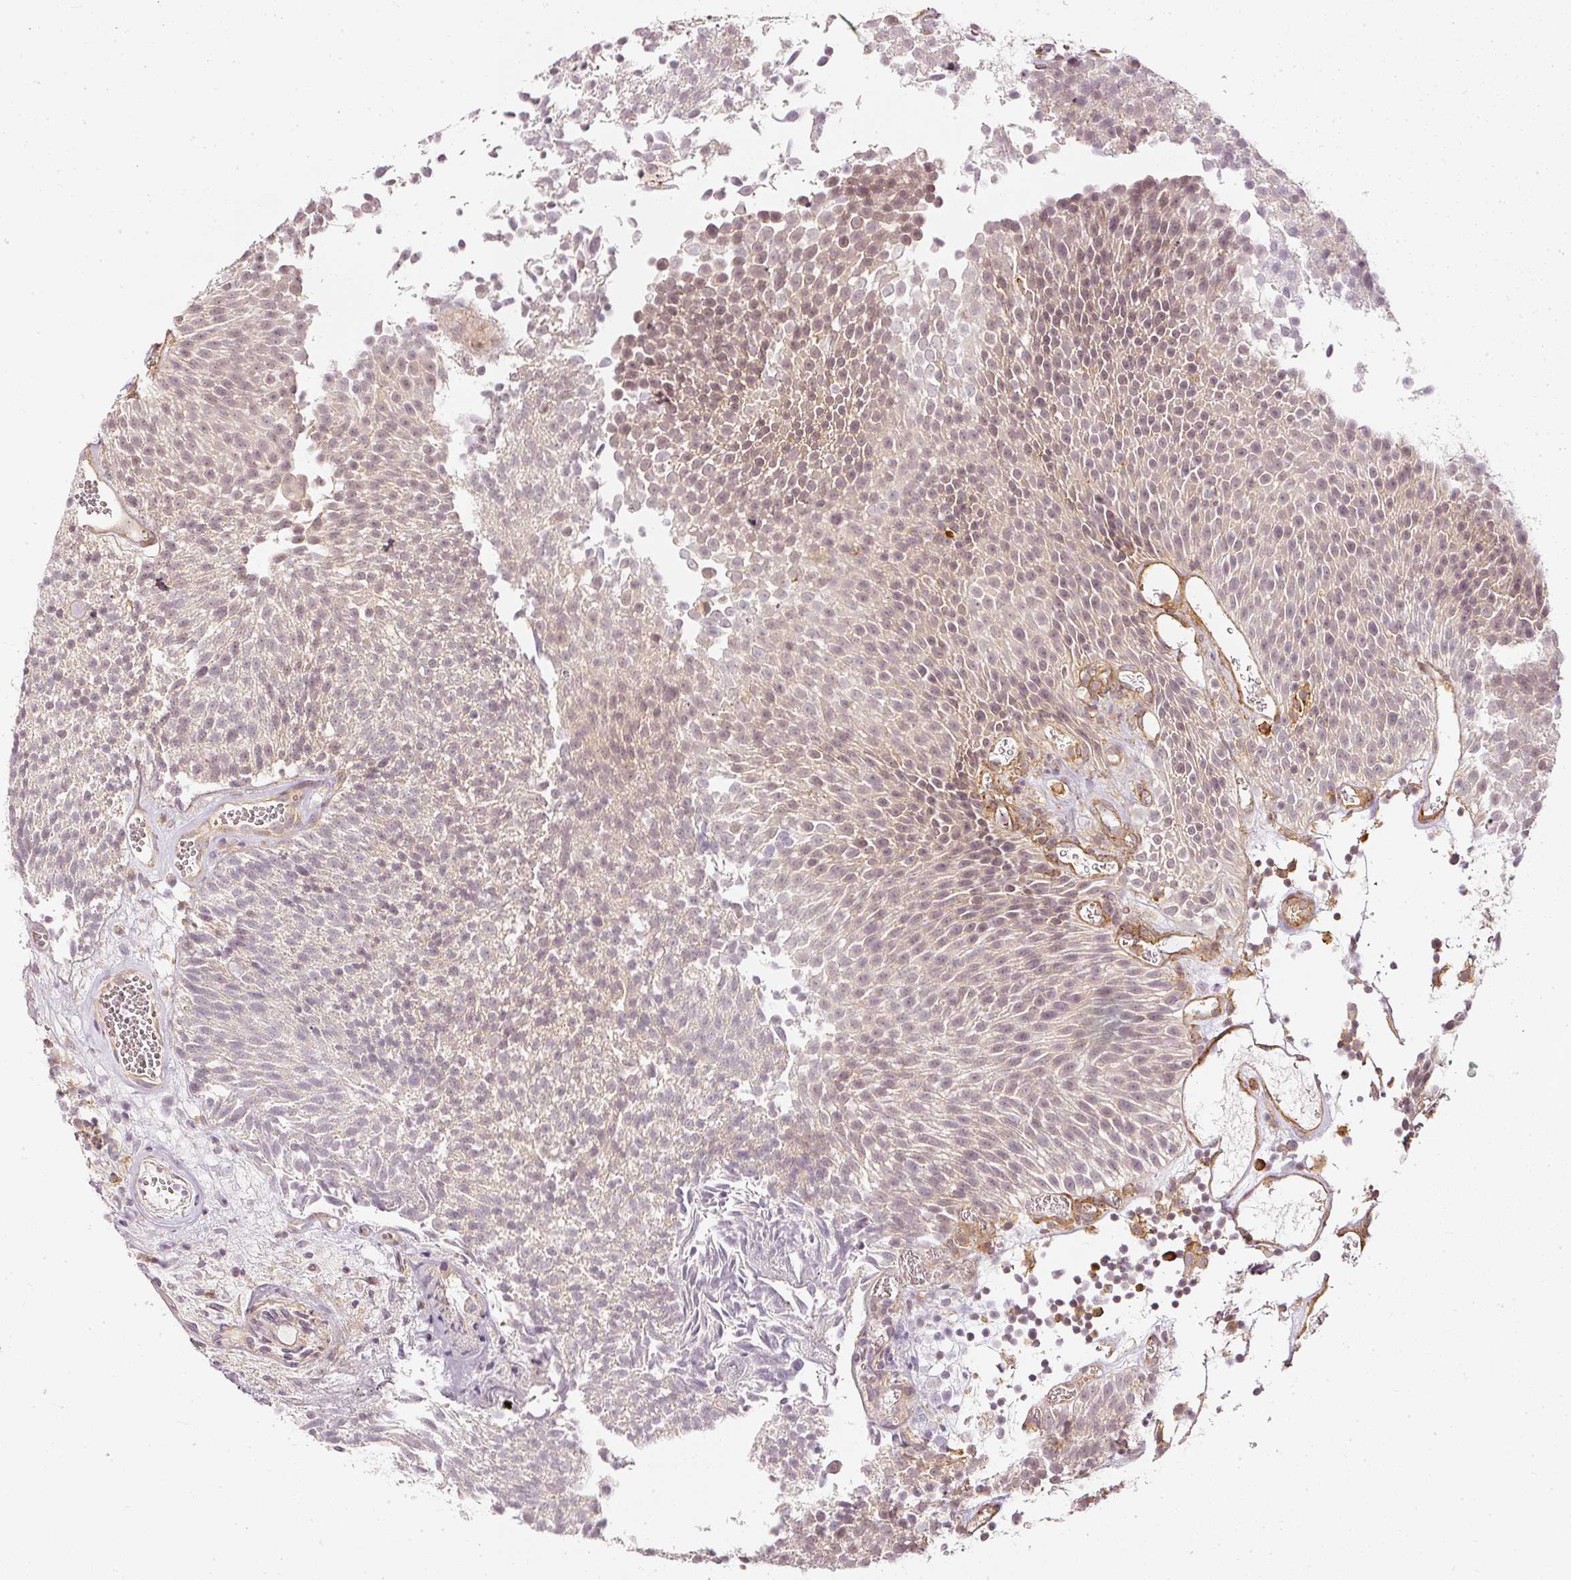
{"staining": {"intensity": "negative", "quantity": "none", "location": "none"}, "tissue": "urothelial cancer", "cell_type": "Tumor cells", "image_type": "cancer", "snomed": [{"axis": "morphology", "description": "Urothelial carcinoma, Low grade"}, {"axis": "topography", "description": "Urinary bladder"}], "caption": "This is an immunohistochemistry image of urothelial carcinoma (low-grade). There is no positivity in tumor cells.", "gene": "DRD2", "patient": {"sex": "female", "age": 79}}